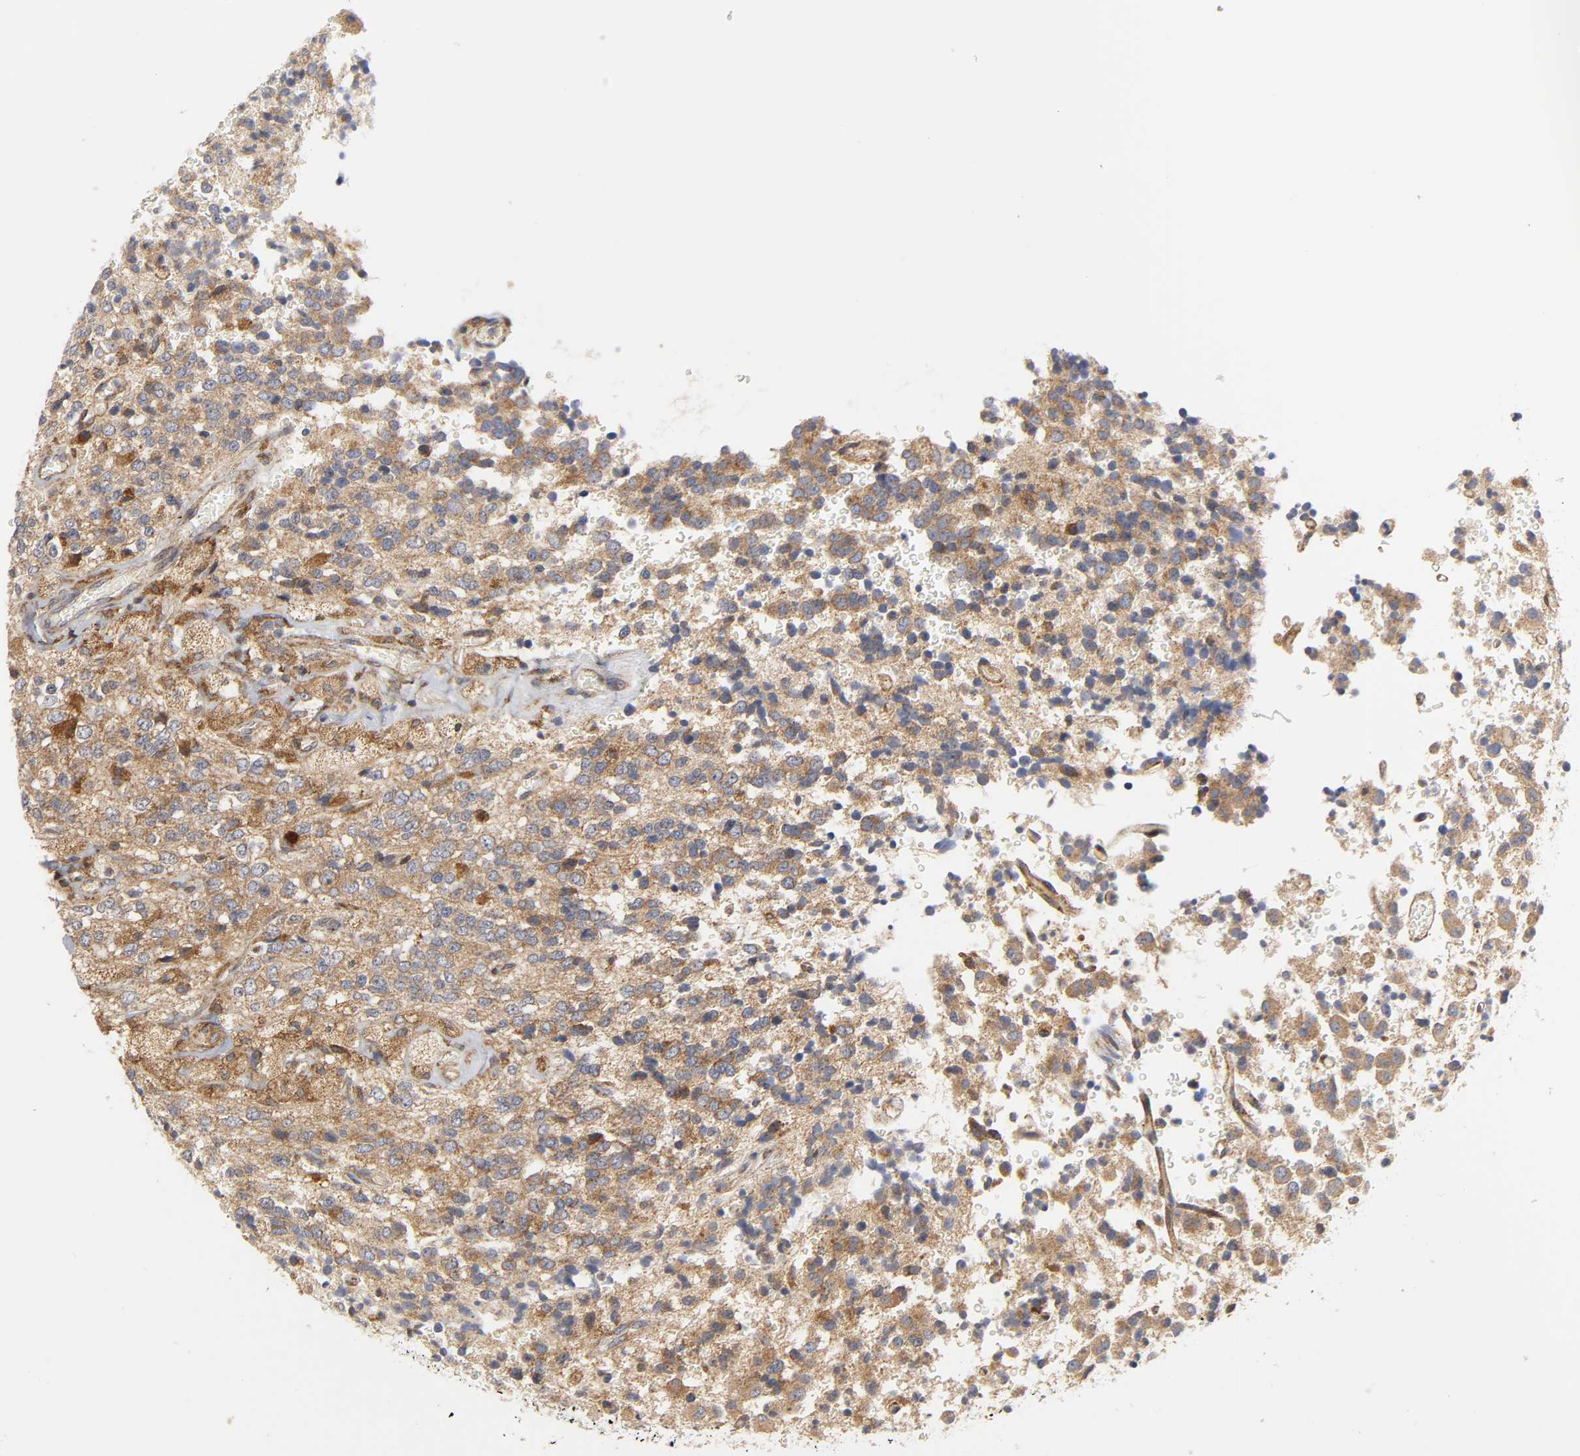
{"staining": {"intensity": "moderate", "quantity": ">75%", "location": "cytoplasmic/membranous"}, "tissue": "glioma", "cell_type": "Tumor cells", "image_type": "cancer", "snomed": [{"axis": "morphology", "description": "Glioma, malignant, High grade"}, {"axis": "topography", "description": "pancreas cauda"}], "caption": "Glioma was stained to show a protein in brown. There is medium levels of moderate cytoplasmic/membranous positivity in approximately >75% of tumor cells.", "gene": "BAX", "patient": {"sex": "male", "age": 60}}